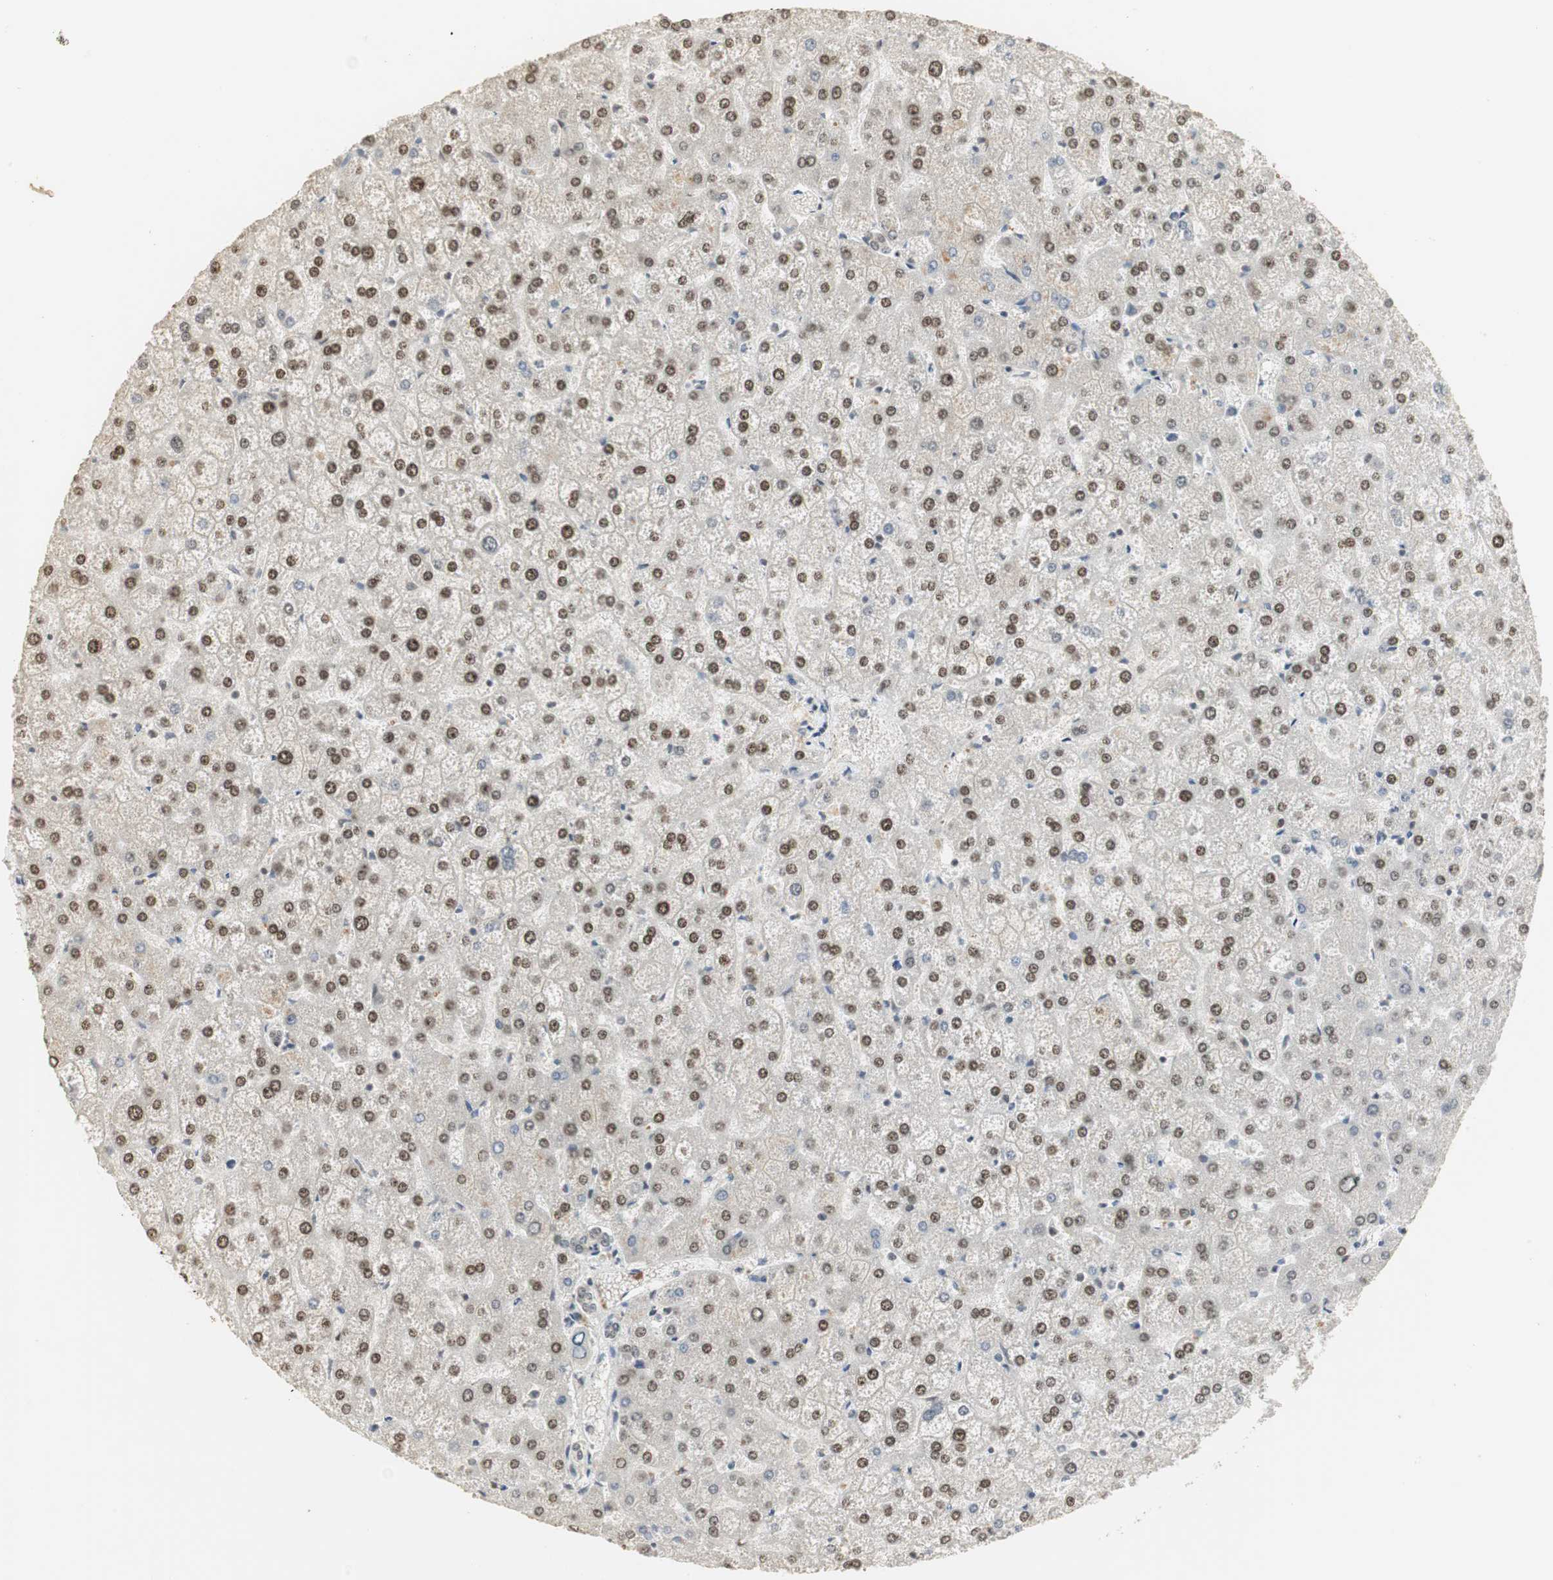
{"staining": {"intensity": "negative", "quantity": "none", "location": "none"}, "tissue": "liver", "cell_type": "Cholangiocytes", "image_type": "normal", "snomed": [{"axis": "morphology", "description": "Normal tissue, NOS"}, {"axis": "topography", "description": "Liver"}], "caption": "A high-resolution image shows immunohistochemistry (IHC) staining of unremarkable liver, which exhibits no significant expression in cholangiocytes. The staining is performed using DAB (3,3'-diaminobenzidine) brown chromogen with nuclei counter-stained in using hematoxylin.", "gene": "ELOA", "patient": {"sex": "female", "age": 32}}